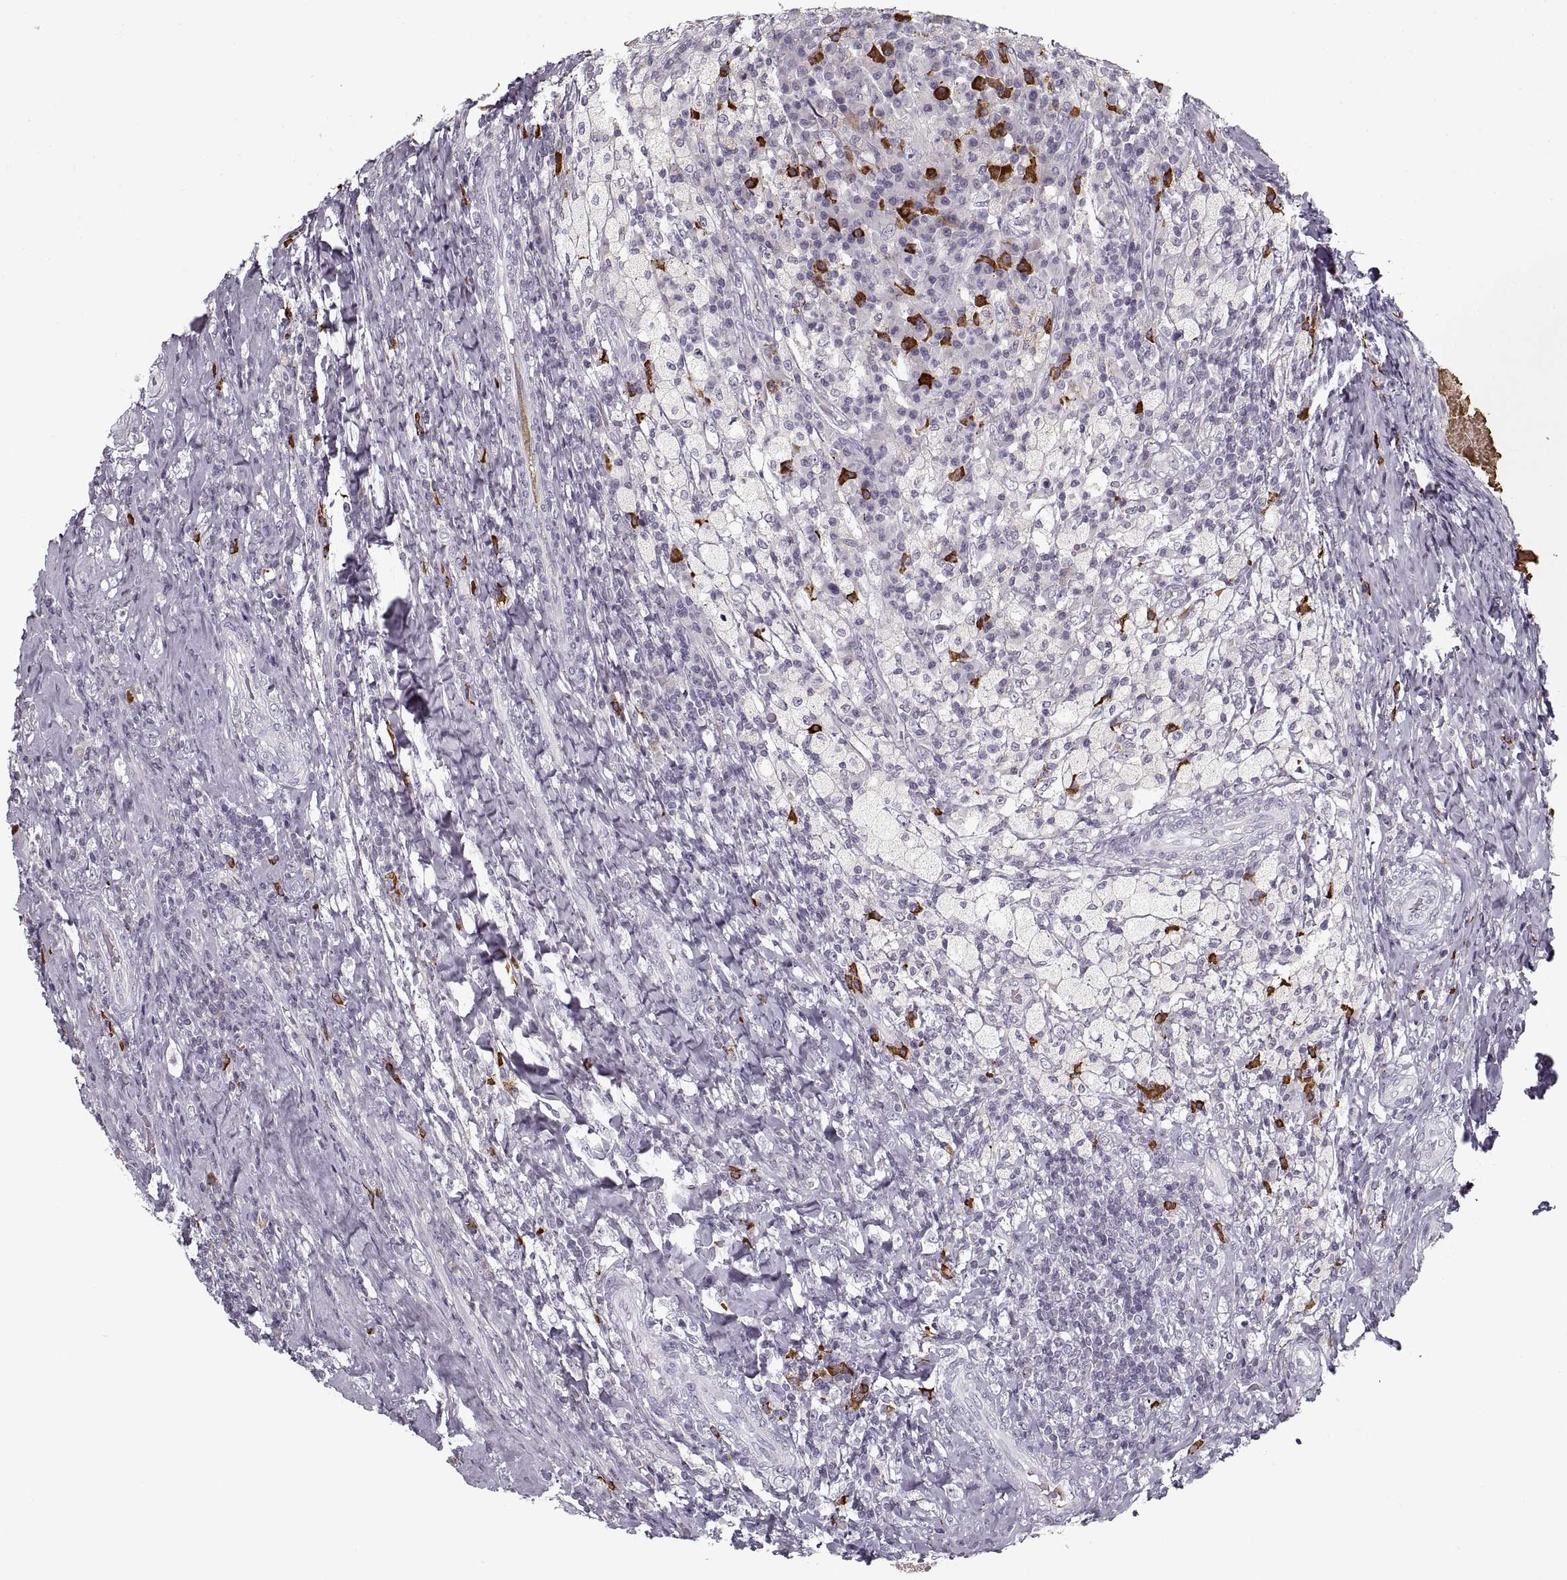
{"staining": {"intensity": "negative", "quantity": "none", "location": "none"}, "tissue": "testis cancer", "cell_type": "Tumor cells", "image_type": "cancer", "snomed": [{"axis": "morphology", "description": "Necrosis, NOS"}, {"axis": "morphology", "description": "Carcinoma, Embryonal, NOS"}, {"axis": "topography", "description": "Testis"}], "caption": "The image exhibits no significant positivity in tumor cells of testis cancer (embryonal carcinoma).", "gene": "GAD2", "patient": {"sex": "male", "age": 19}}